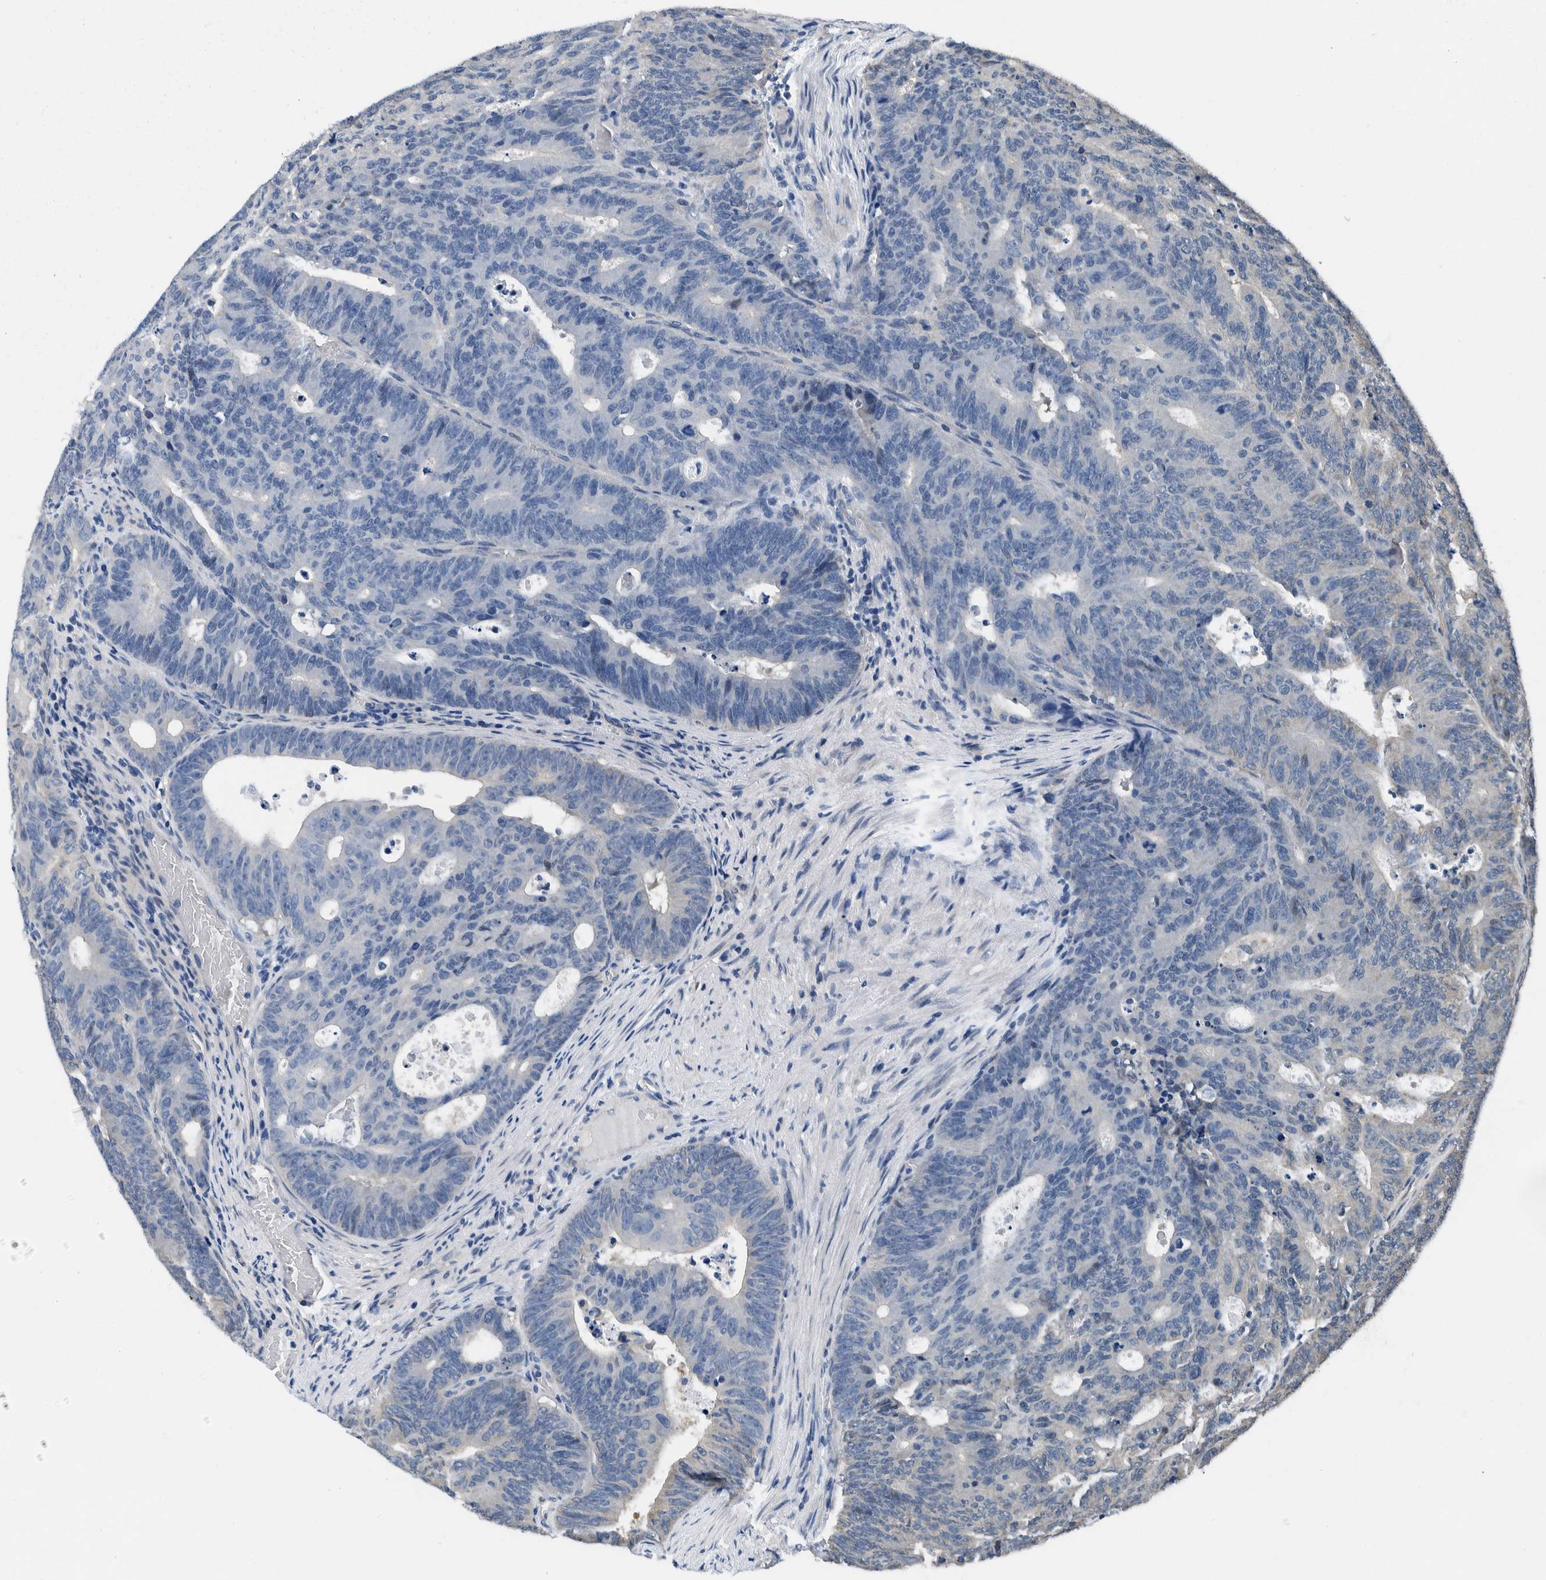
{"staining": {"intensity": "negative", "quantity": "none", "location": "none"}, "tissue": "colorectal cancer", "cell_type": "Tumor cells", "image_type": "cancer", "snomed": [{"axis": "morphology", "description": "Adenocarcinoma, NOS"}, {"axis": "topography", "description": "Colon"}], "caption": "High power microscopy micrograph of an IHC image of colorectal adenocarcinoma, revealing no significant expression in tumor cells. (DAB immunohistochemistry (IHC), high magnification).", "gene": "NIBAN2", "patient": {"sex": "male", "age": 87}}